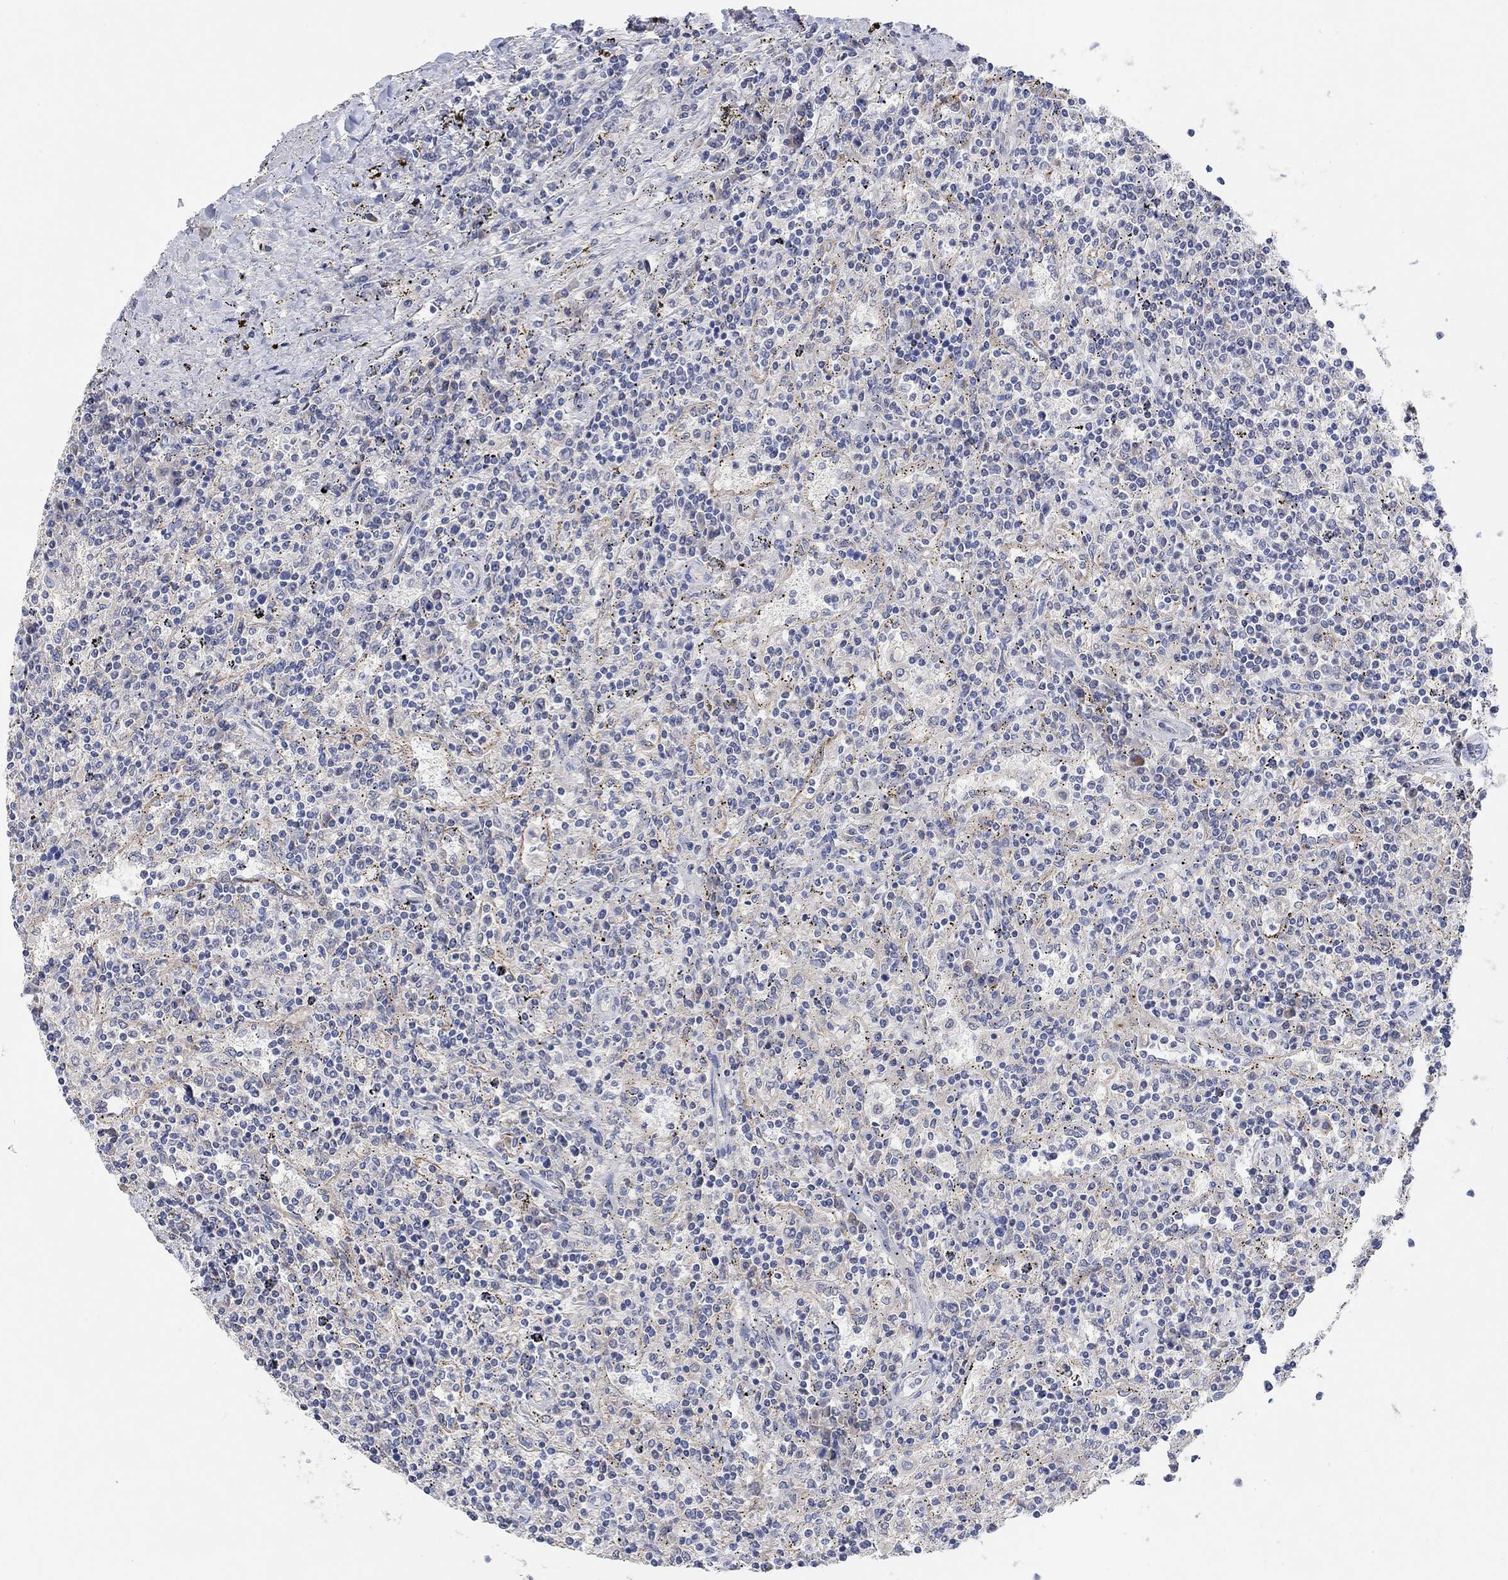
{"staining": {"intensity": "negative", "quantity": "none", "location": "none"}, "tissue": "lymphoma", "cell_type": "Tumor cells", "image_type": "cancer", "snomed": [{"axis": "morphology", "description": "Malignant lymphoma, non-Hodgkin's type, Low grade"}, {"axis": "topography", "description": "Lymph node"}], "caption": "Tumor cells show no significant protein positivity in malignant lymphoma, non-Hodgkin's type (low-grade). The staining was performed using DAB (3,3'-diaminobenzidine) to visualize the protein expression in brown, while the nuclei were stained in blue with hematoxylin (Magnification: 20x).", "gene": "HCRTR1", "patient": {"sex": "male", "age": 52}}